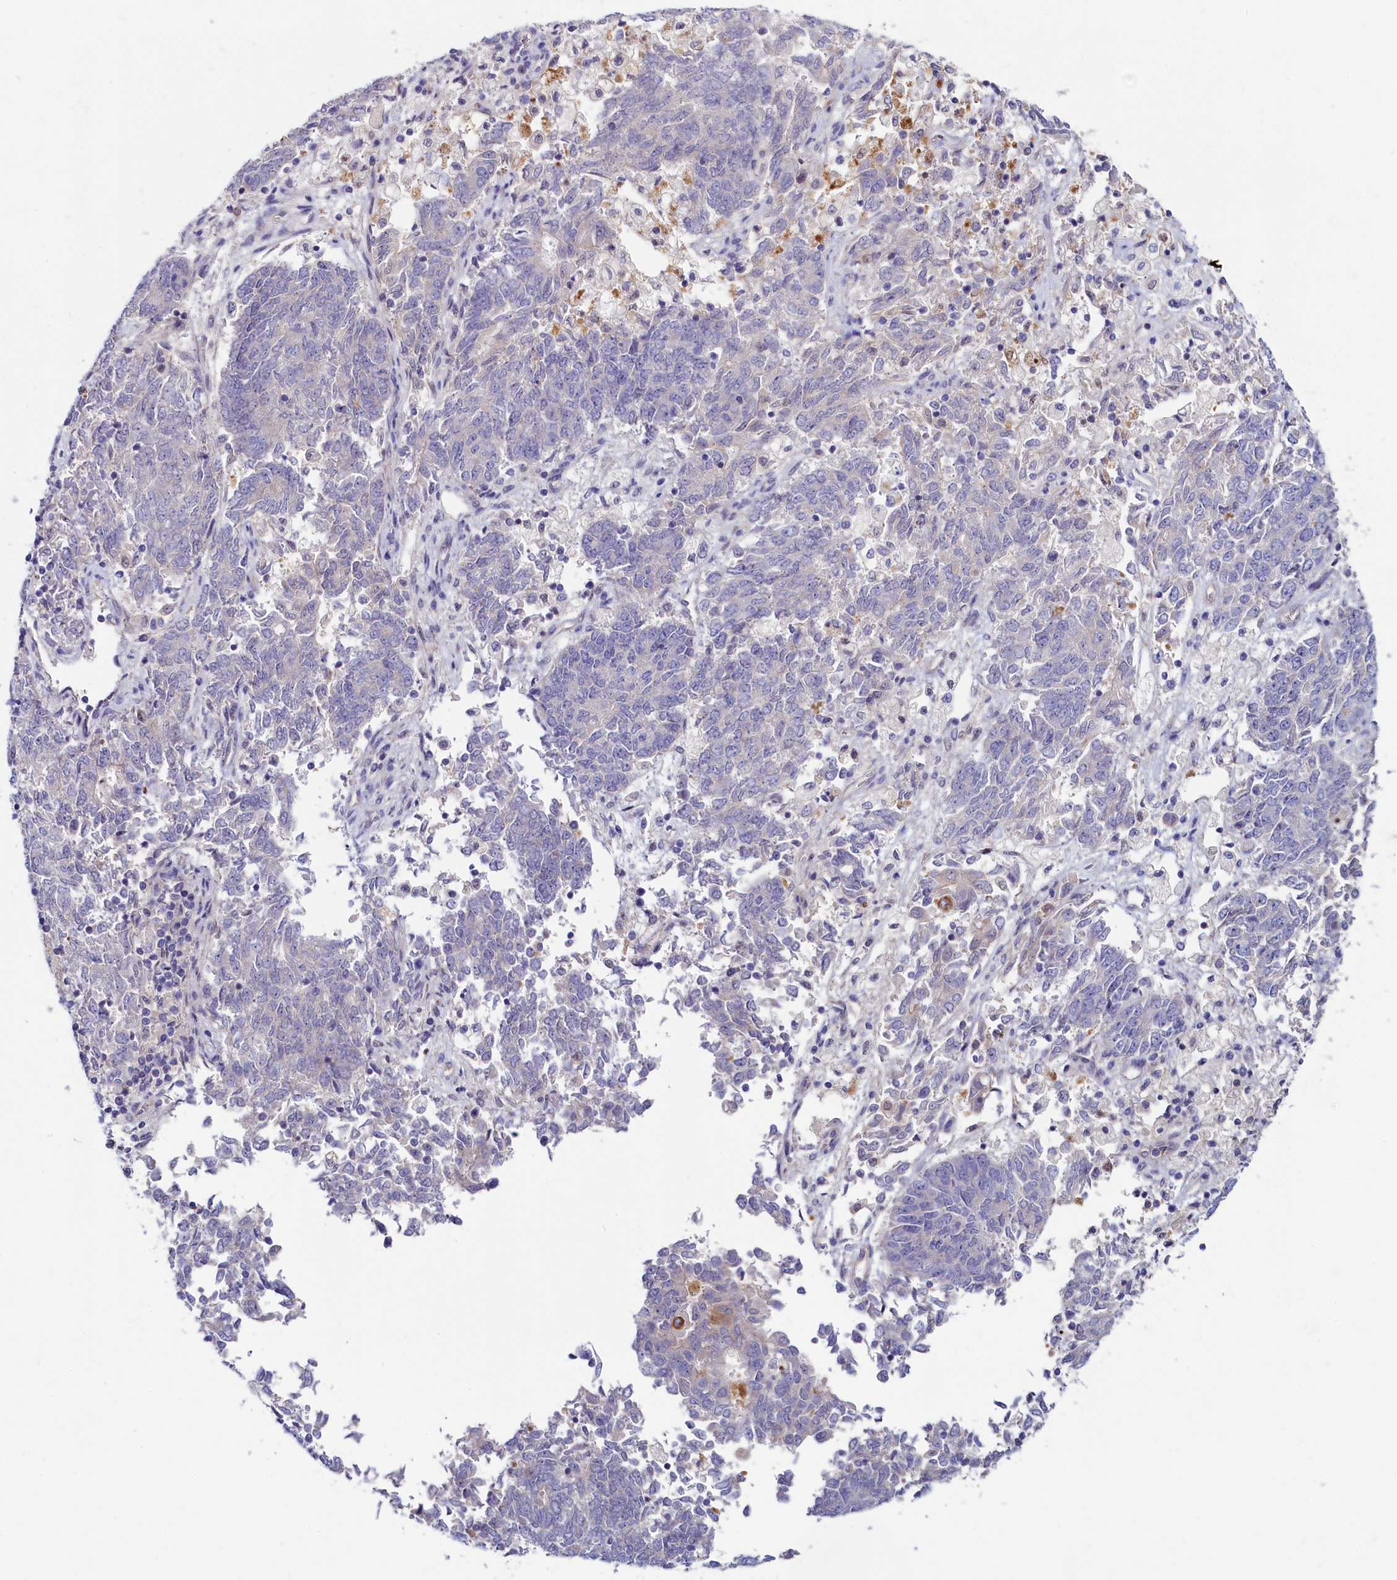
{"staining": {"intensity": "negative", "quantity": "none", "location": "none"}, "tissue": "endometrial cancer", "cell_type": "Tumor cells", "image_type": "cancer", "snomed": [{"axis": "morphology", "description": "Adenocarcinoma, NOS"}, {"axis": "topography", "description": "Endometrium"}], "caption": "Adenocarcinoma (endometrial) was stained to show a protein in brown. There is no significant positivity in tumor cells.", "gene": "ASTE1", "patient": {"sex": "female", "age": 80}}